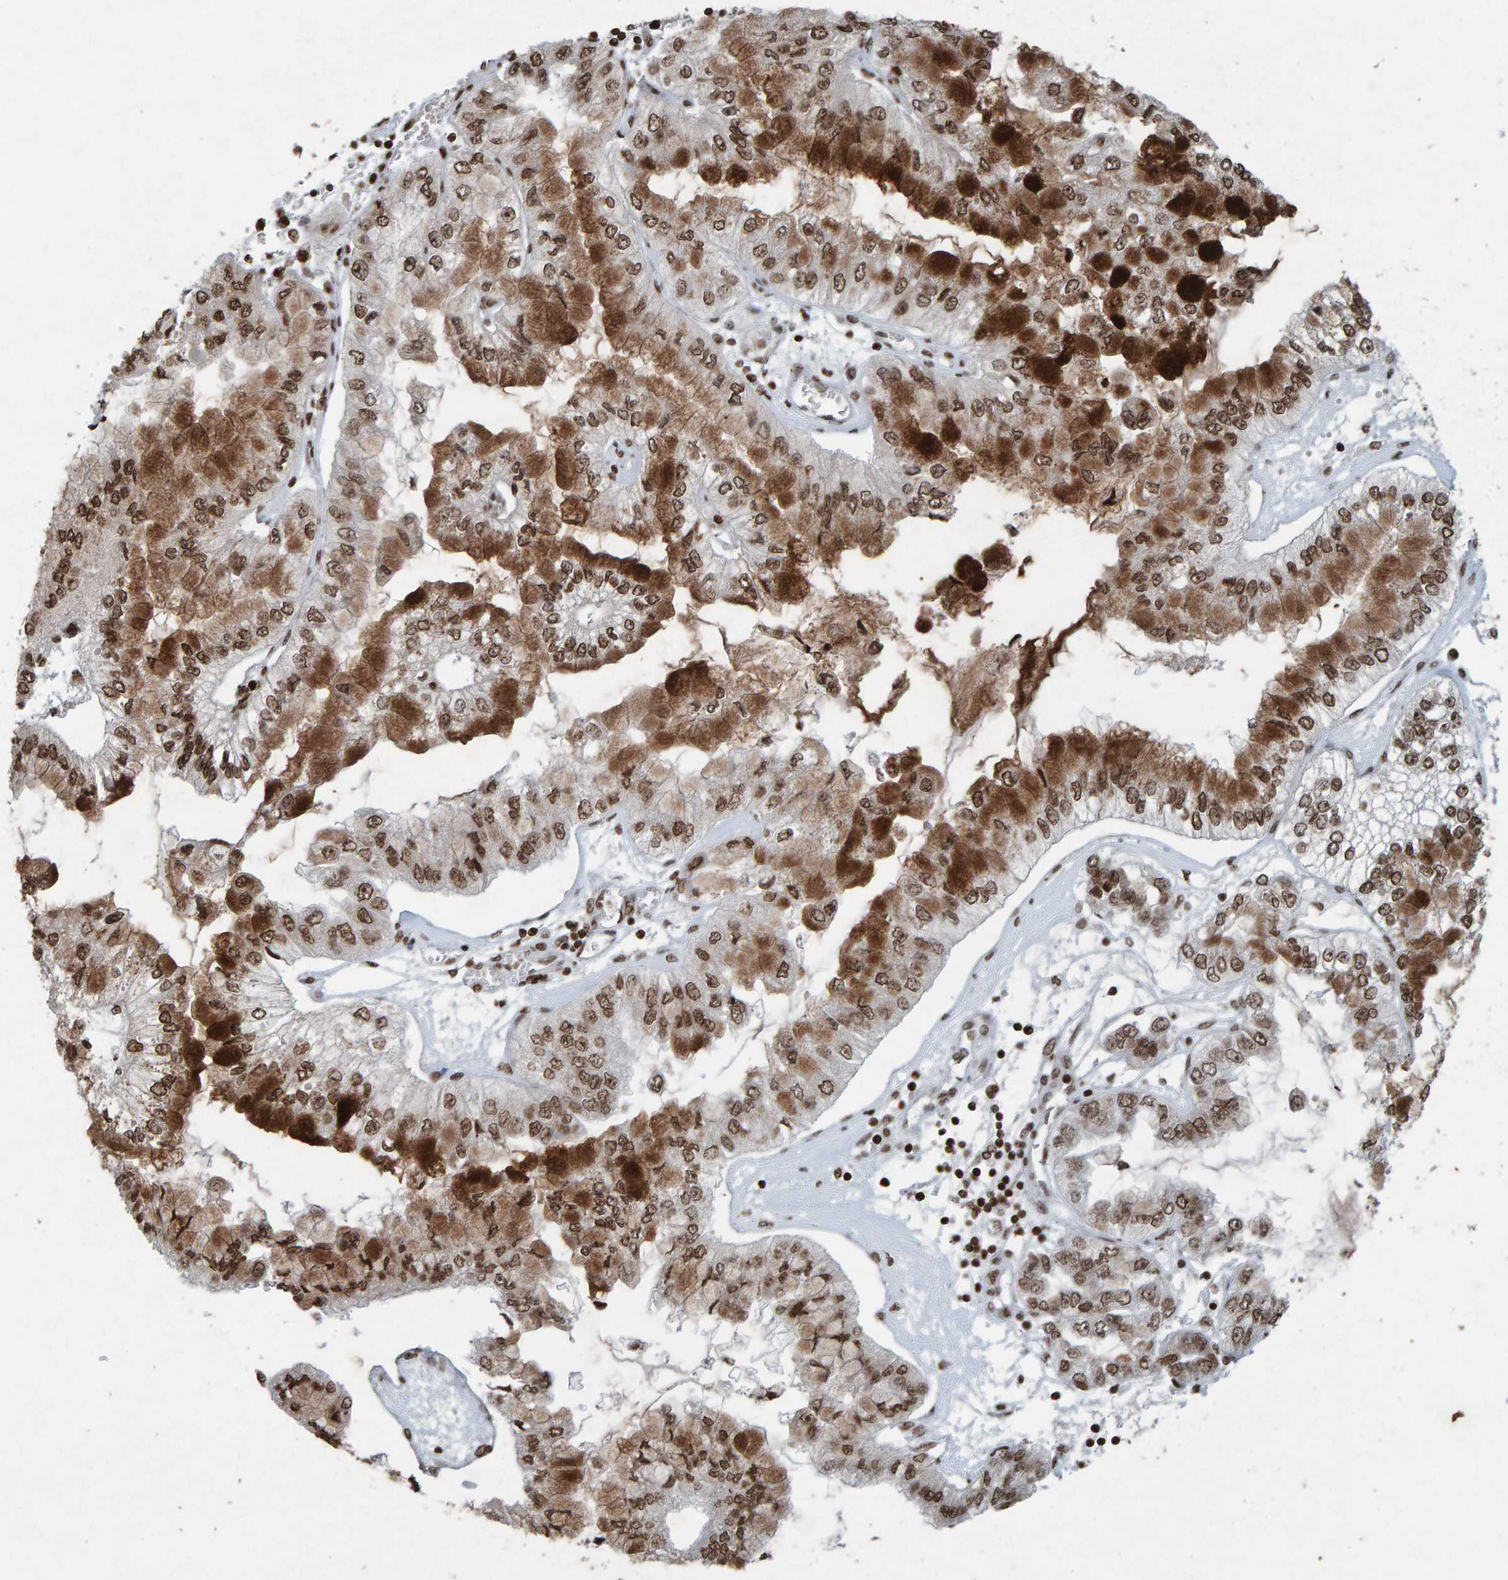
{"staining": {"intensity": "strong", "quantity": ">75%", "location": "cytoplasmic/membranous,nuclear"}, "tissue": "liver cancer", "cell_type": "Tumor cells", "image_type": "cancer", "snomed": [{"axis": "morphology", "description": "Cholangiocarcinoma"}, {"axis": "topography", "description": "Liver"}], "caption": "Brown immunohistochemical staining in human liver cholangiocarcinoma exhibits strong cytoplasmic/membranous and nuclear expression in approximately >75% of tumor cells.", "gene": "H2AZ1", "patient": {"sex": "female", "age": 79}}